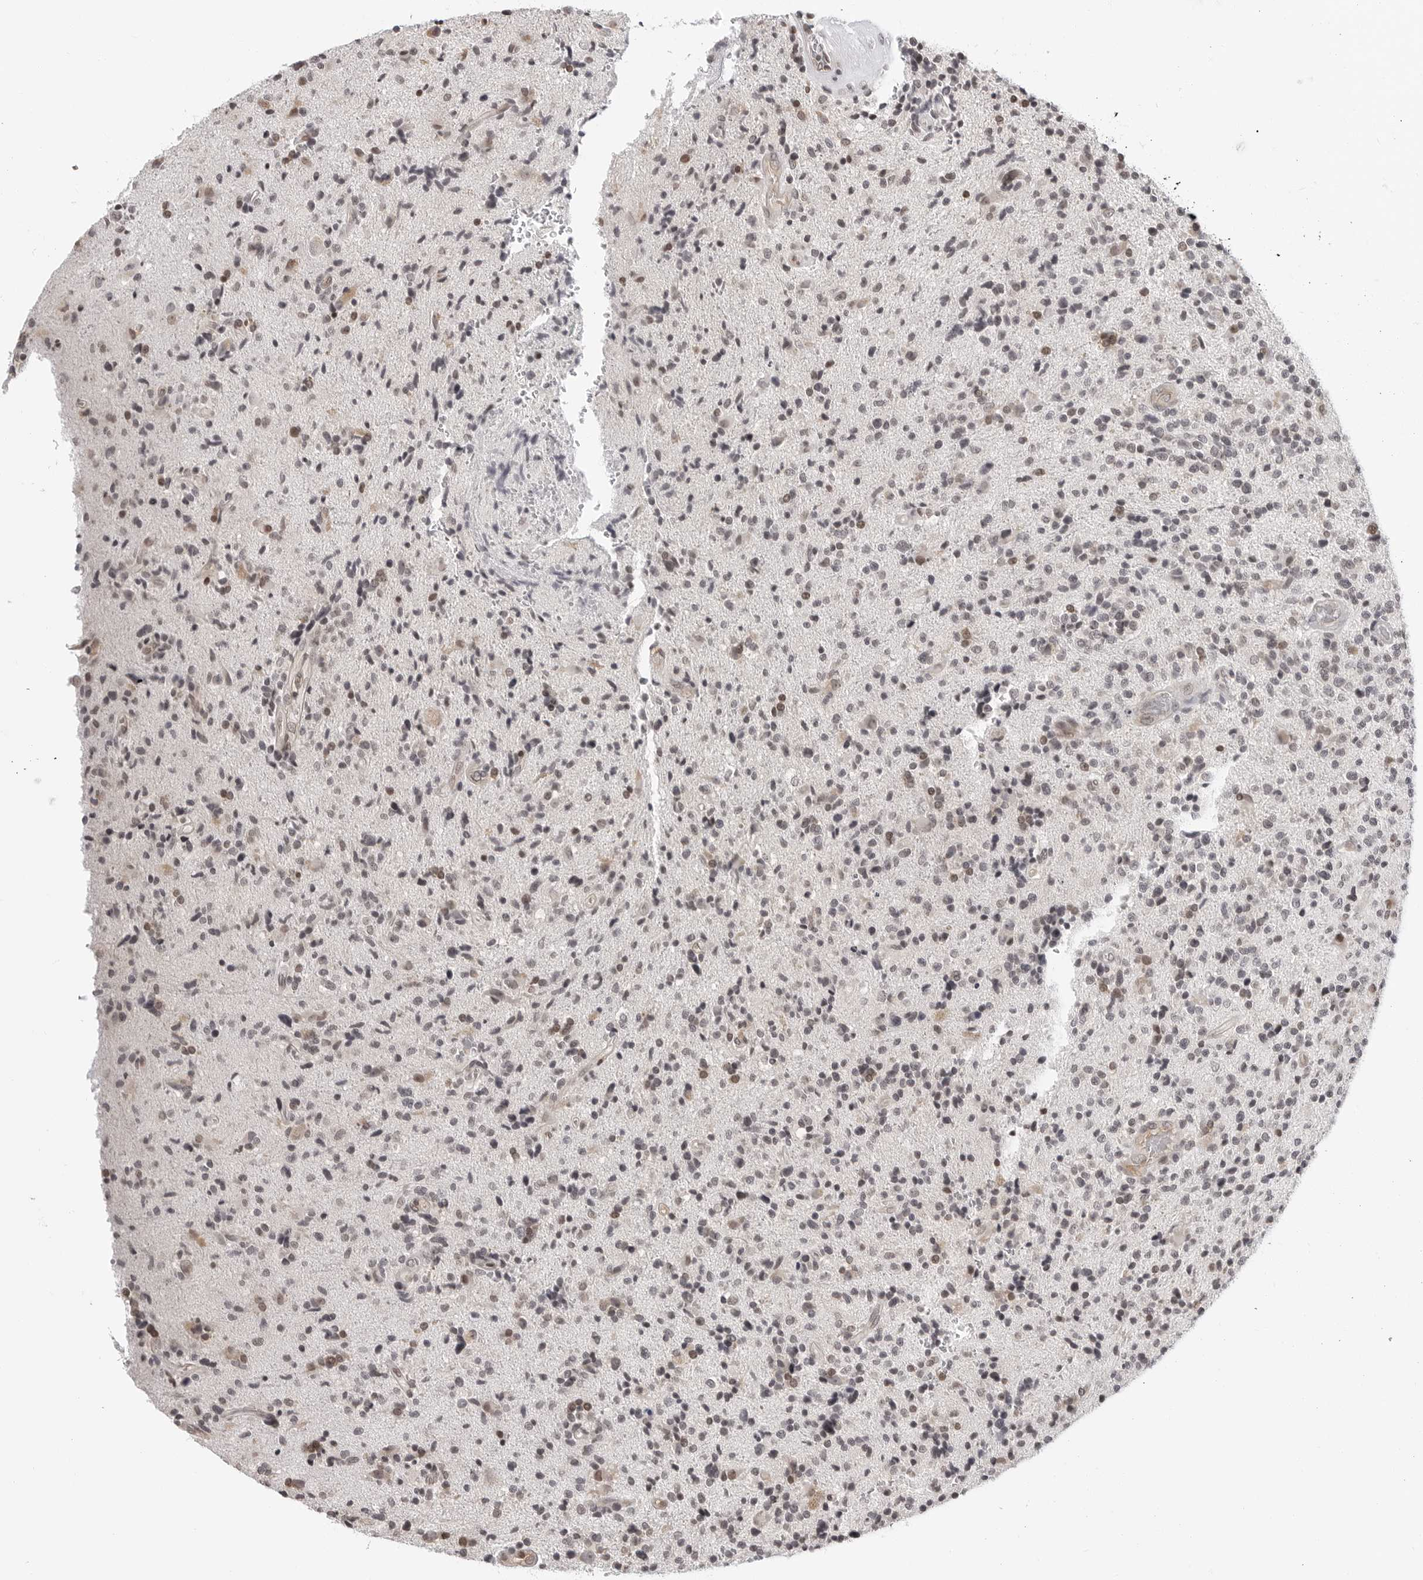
{"staining": {"intensity": "weak", "quantity": "25%-75%", "location": "nuclear"}, "tissue": "glioma", "cell_type": "Tumor cells", "image_type": "cancer", "snomed": [{"axis": "morphology", "description": "Glioma, malignant, High grade"}, {"axis": "topography", "description": "Brain"}], "caption": "IHC micrograph of neoplastic tissue: malignant glioma (high-grade) stained using IHC exhibits low levels of weak protein expression localized specifically in the nuclear of tumor cells, appearing as a nuclear brown color.", "gene": "C8orf33", "patient": {"sex": "male", "age": 72}}